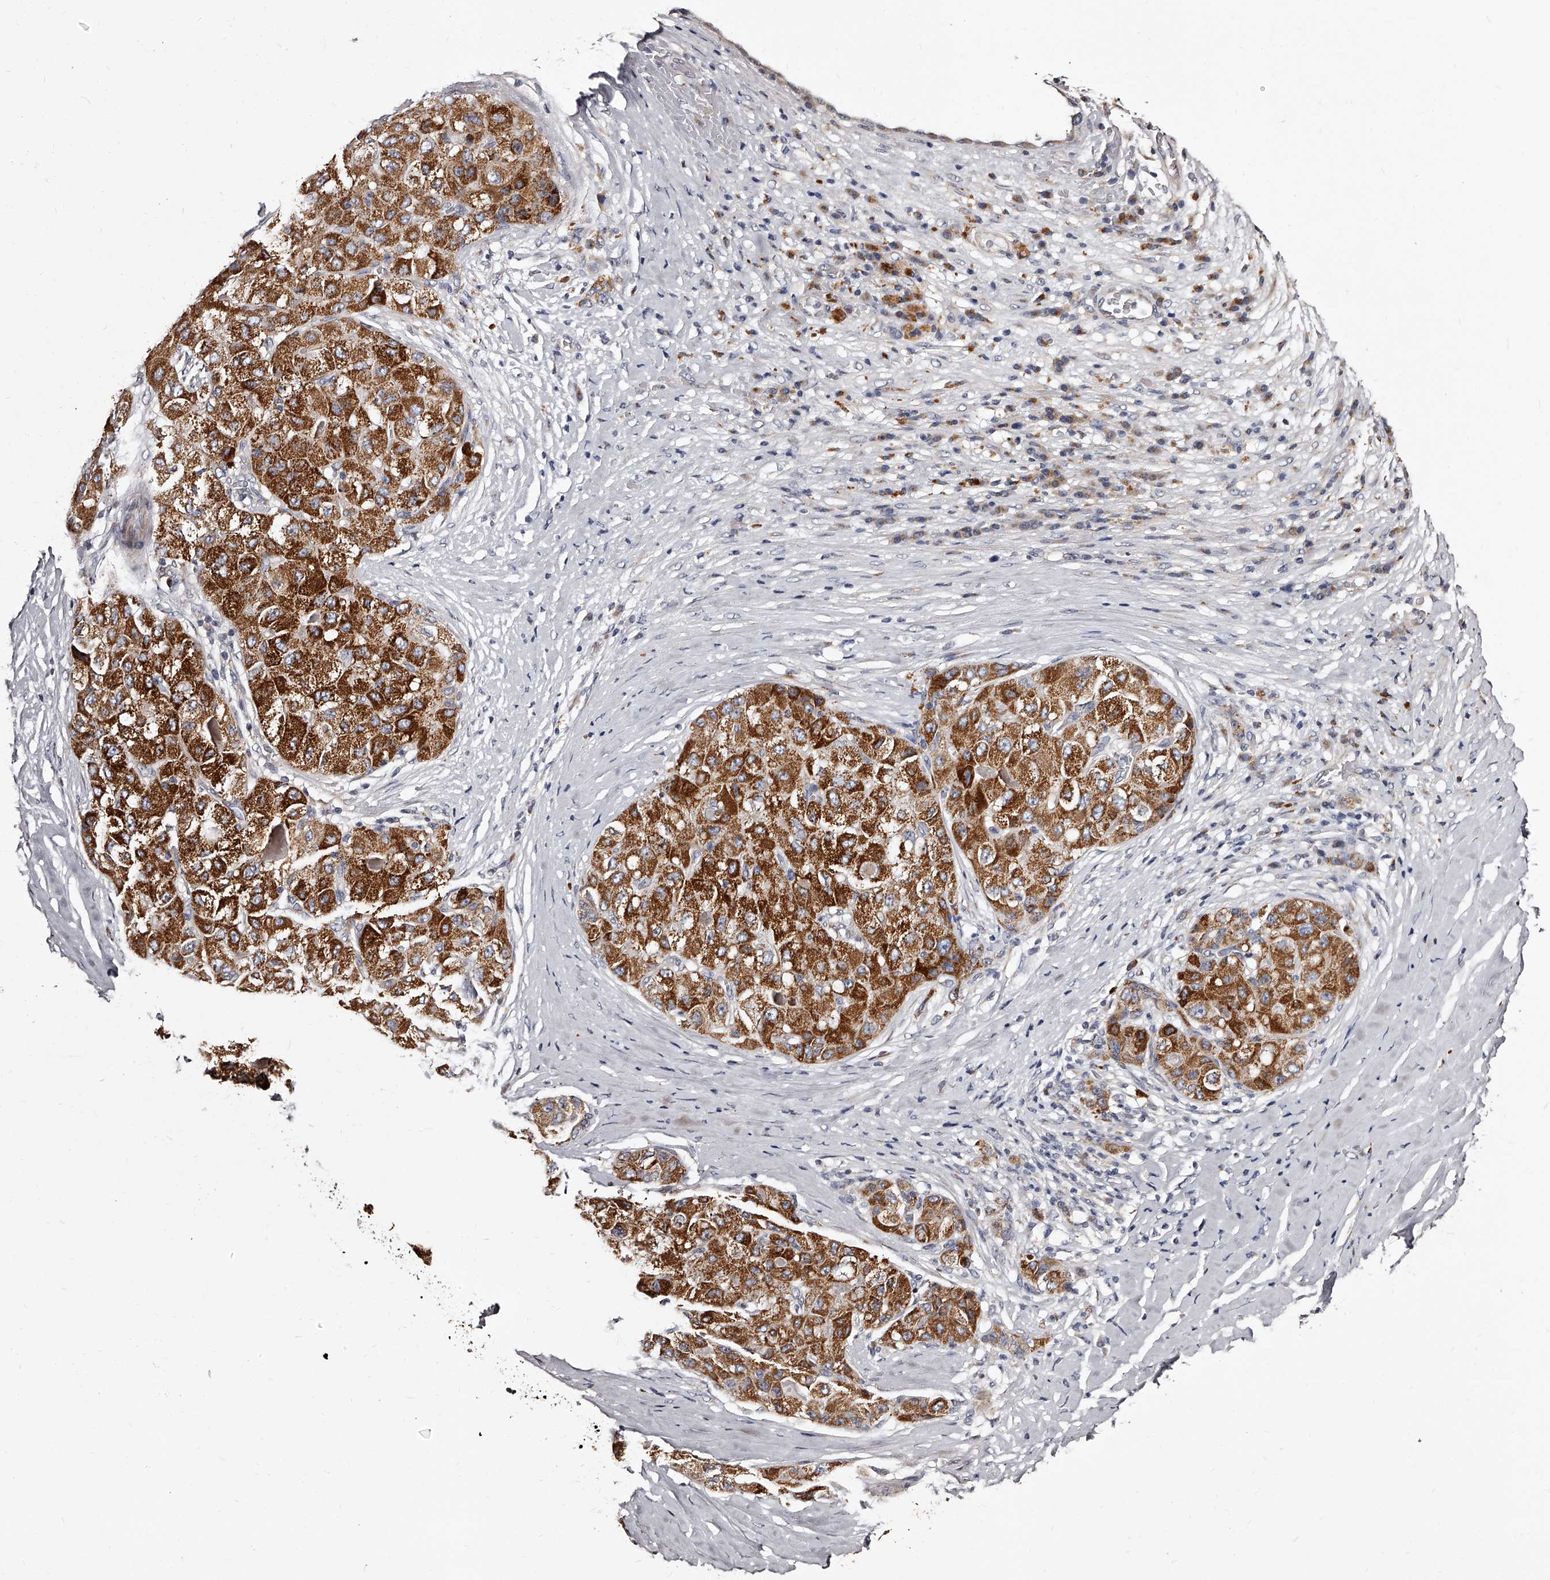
{"staining": {"intensity": "strong", "quantity": ">75%", "location": "cytoplasmic/membranous"}, "tissue": "liver cancer", "cell_type": "Tumor cells", "image_type": "cancer", "snomed": [{"axis": "morphology", "description": "Carcinoma, Hepatocellular, NOS"}, {"axis": "topography", "description": "Liver"}], "caption": "Protein expression analysis of liver cancer shows strong cytoplasmic/membranous positivity in approximately >75% of tumor cells.", "gene": "RSC1A1", "patient": {"sex": "male", "age": 80}}